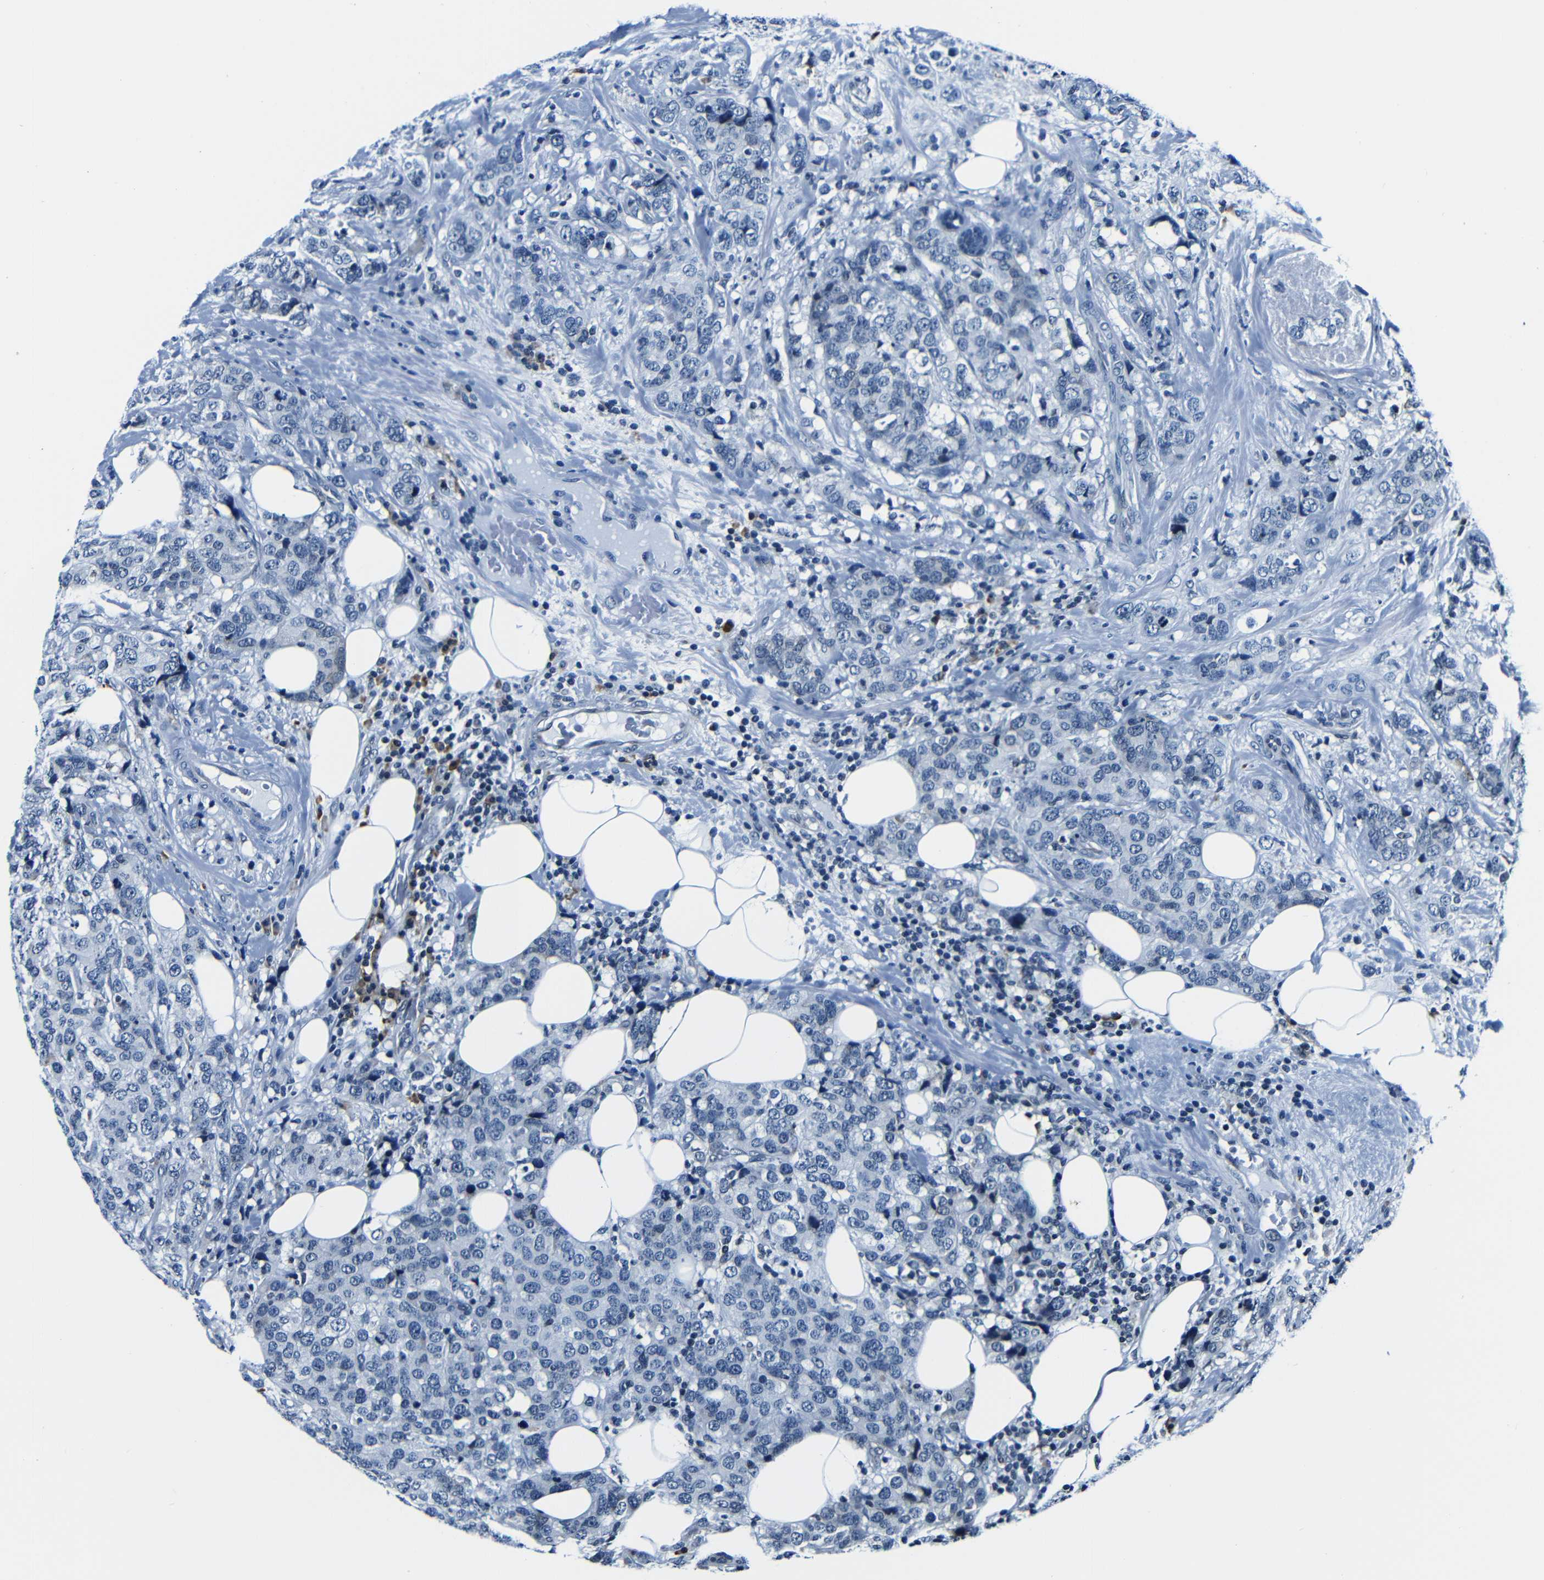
{"staining": {"intensity": "negative", "quantity": "none", "location": "none"}, "tissue": "breast cancer", "cell_type": "Tumor cells", "image_type": "cancer", "snomed": [{"axis": "morphology", "description": "Lobular carcinoma"}, {"axis": "topography", "description": "Breast"}], "caption": "This micrograph is of lobular carcinoma (breast) stained with IHC to label a protein in brown with the nuclei are counter-stained blue. There is no expression in tumor cells.", "gene": "NCBP3", "patient": {"sex": "female", "age": 59}}